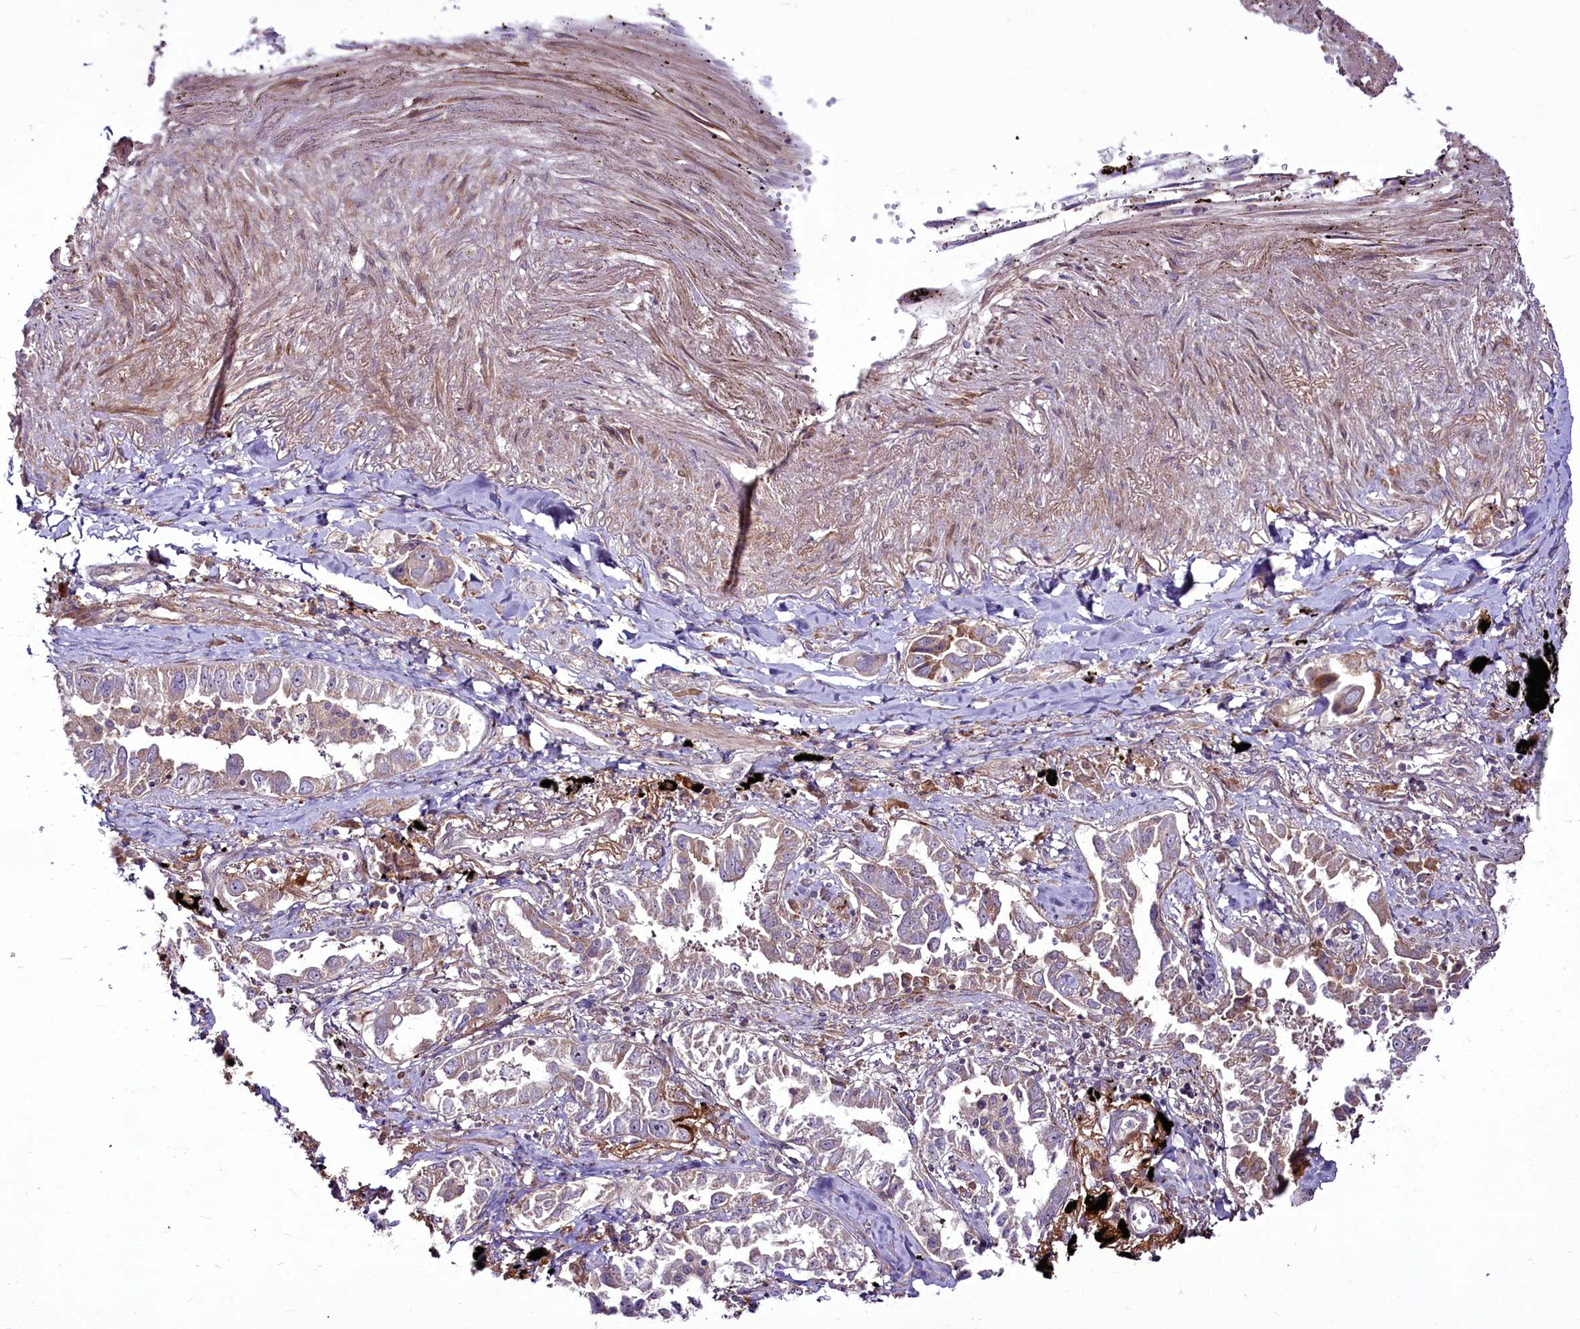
{"staining": {"intensity": "weak", "quantity": "<25%", "location": "cytoplasmic/membranous"}, "tissue": "lung cancer", "cell_type": "Tumor cells", "image_type": "cancer", "snomed": [{"axis": "morphology", "description": "Adenocarcinoma, NOS"}, {"axis": "topography", "description": "Lung"}], "caption": "Immunohistochemical staining of human lung cancer shows no significant staining in tumor cells. The staining was performed using DAB (3,3'-diaminobenzidine) to visualize the protein expression in brown, while the nuclei were stained in blue with hematoxylin (Magnification: 20x).", "gene": "RSBN1", "patient": {"sex": "male", "age": 67}}